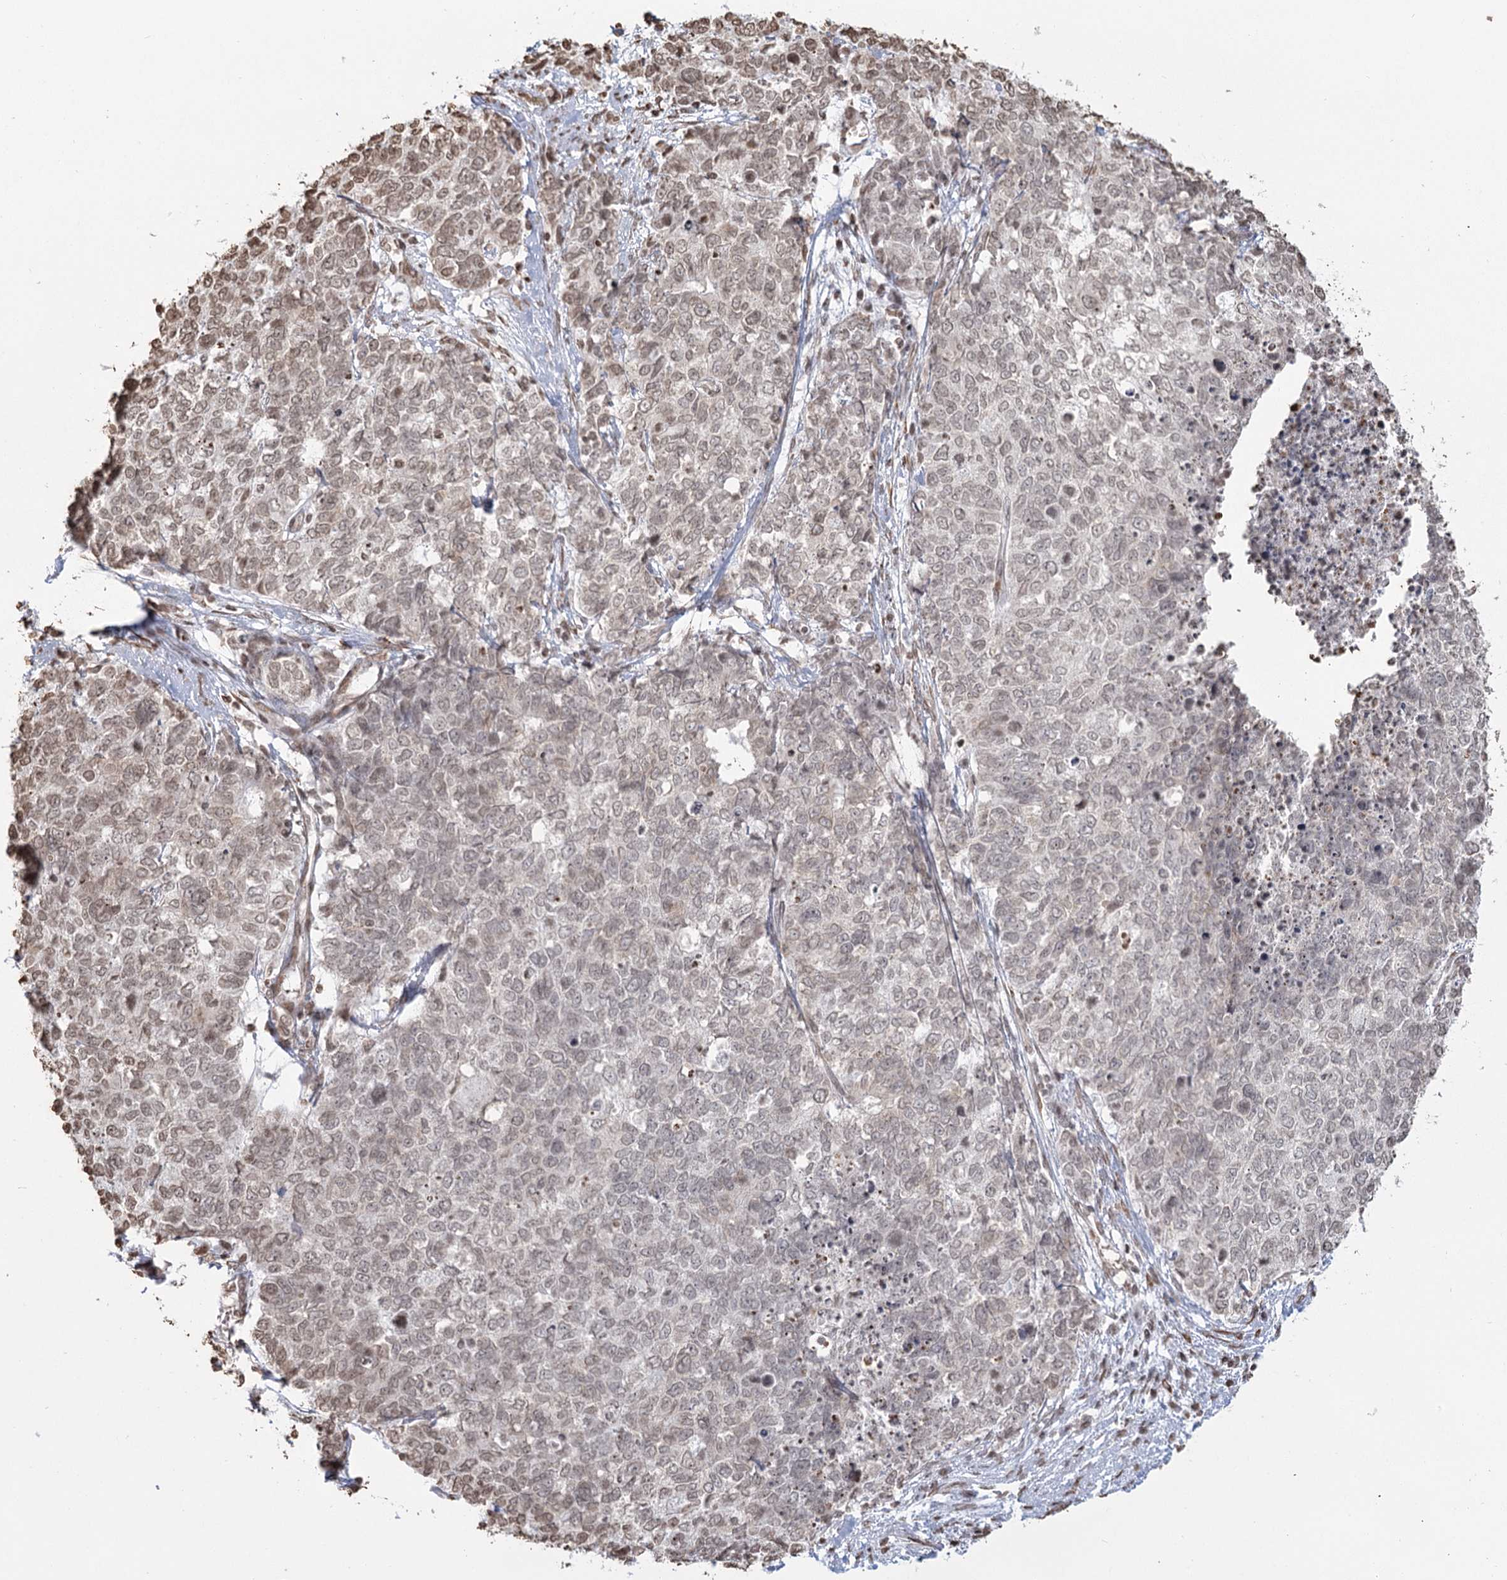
{"staining": {"intensity": "weak", "quantity": "25%-75%", "location": "nuclear"}, "tissue": "cervical cancer", "cell_type": "Tumor cells", "image_type": "cancer", "snomed": [{"axis": "morphology", "description": "Squamous cell carcinoma, NOS"}, {"axis": "topography", "description": "Cervix"}], "caption": "IHC of cervical cancer shows low levels of weak nuclear positivity in about 25%-75% of tumor cells. (DAB (3,3'-diaminobenzidine) = brown stain, brightfield microscopy at high magnification).", "gene": "FAM13A", "patient": {"sex": "female", "age": 63}}